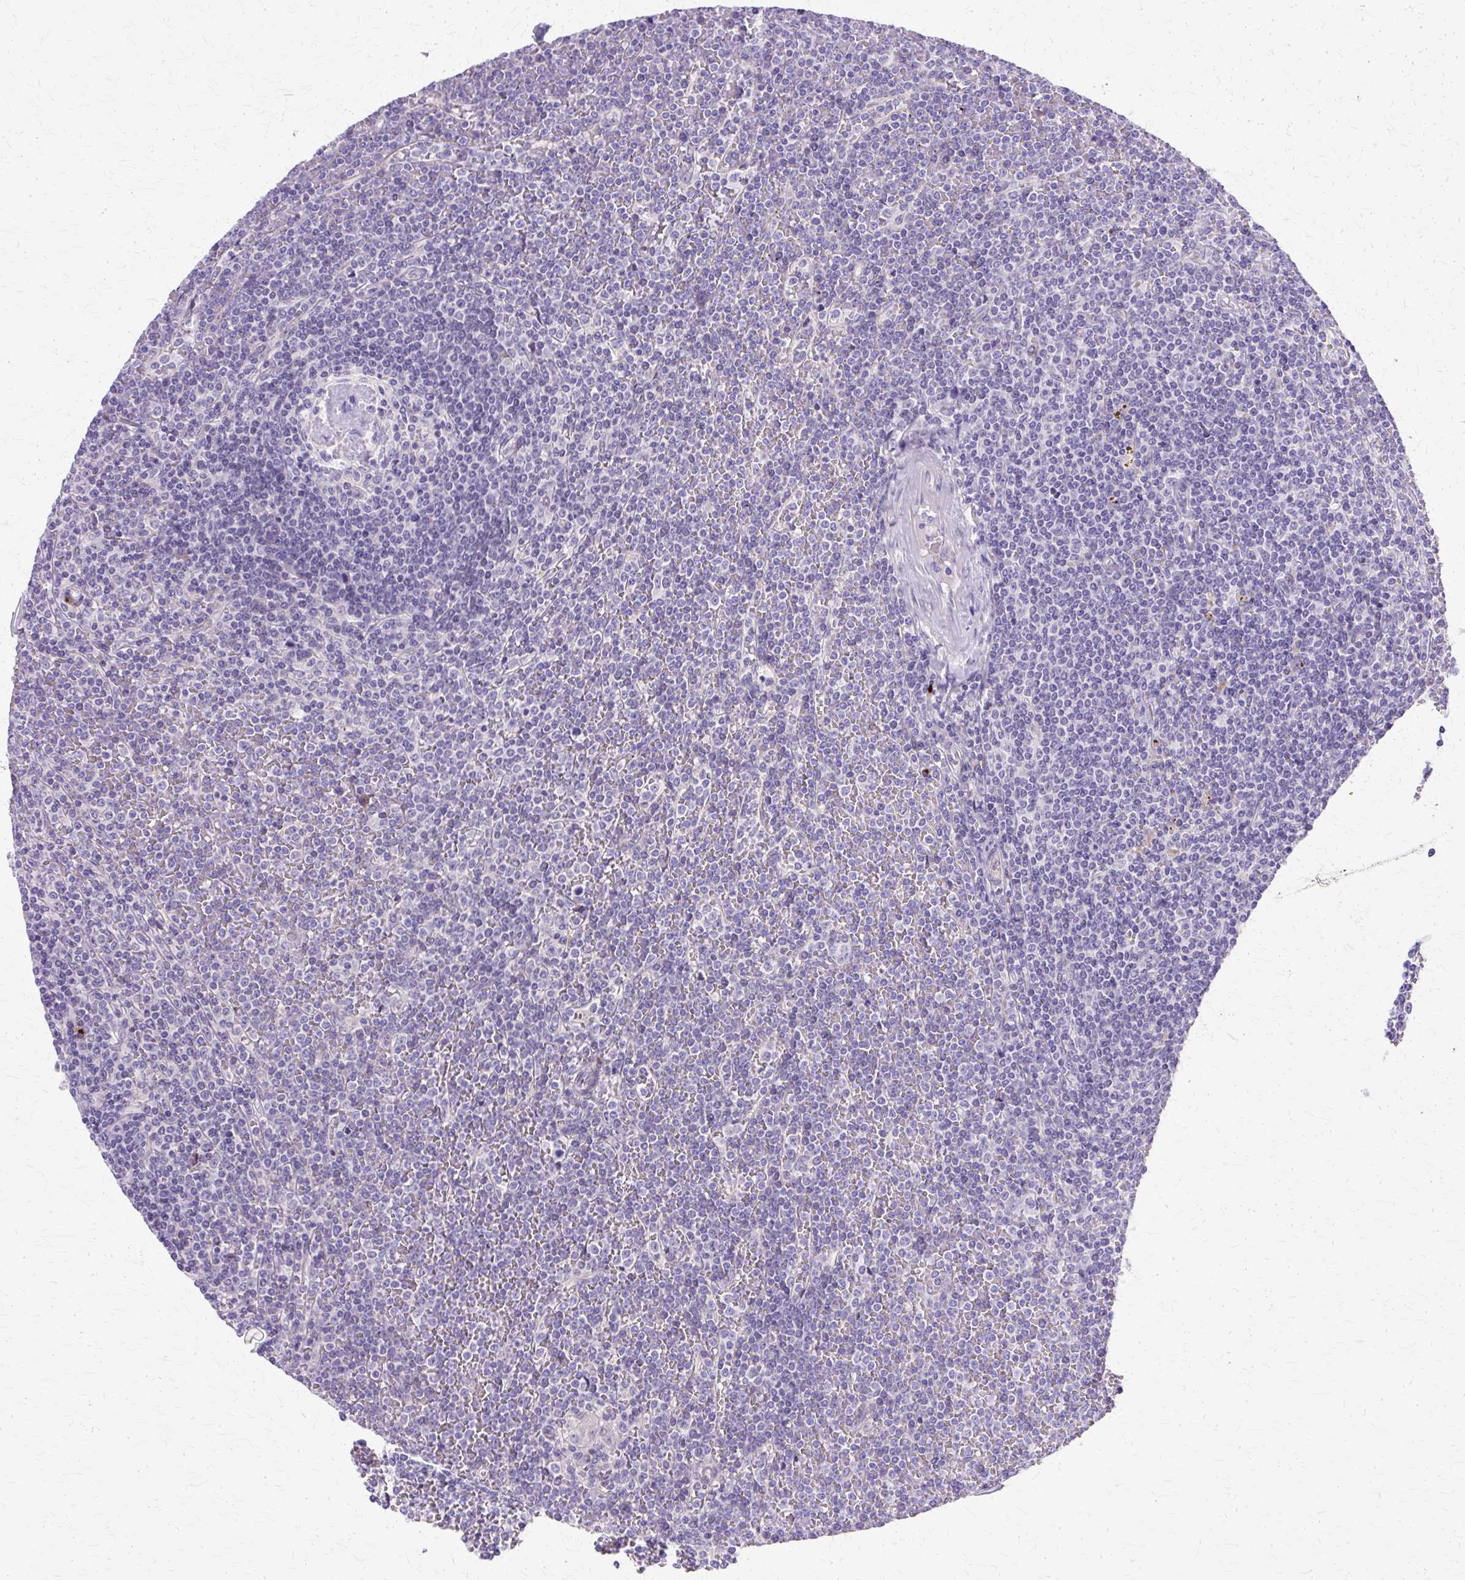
{"staining": {"intensity": "negative", "quantity": "none", "location": "none"}, "tissue": "lymphoma", "cell_type": "Tumor cells", "image_type": "cancer", "snomed": [{"axis": "morphology", "description": "Malignant lymphoma, non-Hodgkin's type, Low grade"}, {"axis": "topography", "description": "Spleen"}], "caption": "A high-resolution histopathology image shows immunohistochemistry (IHC) staining of lymphoma, which demonstrates no significant staining in tumor cells.", "gene": "TBC1D3G", "patient": {"sex": "female", "age": 19}}